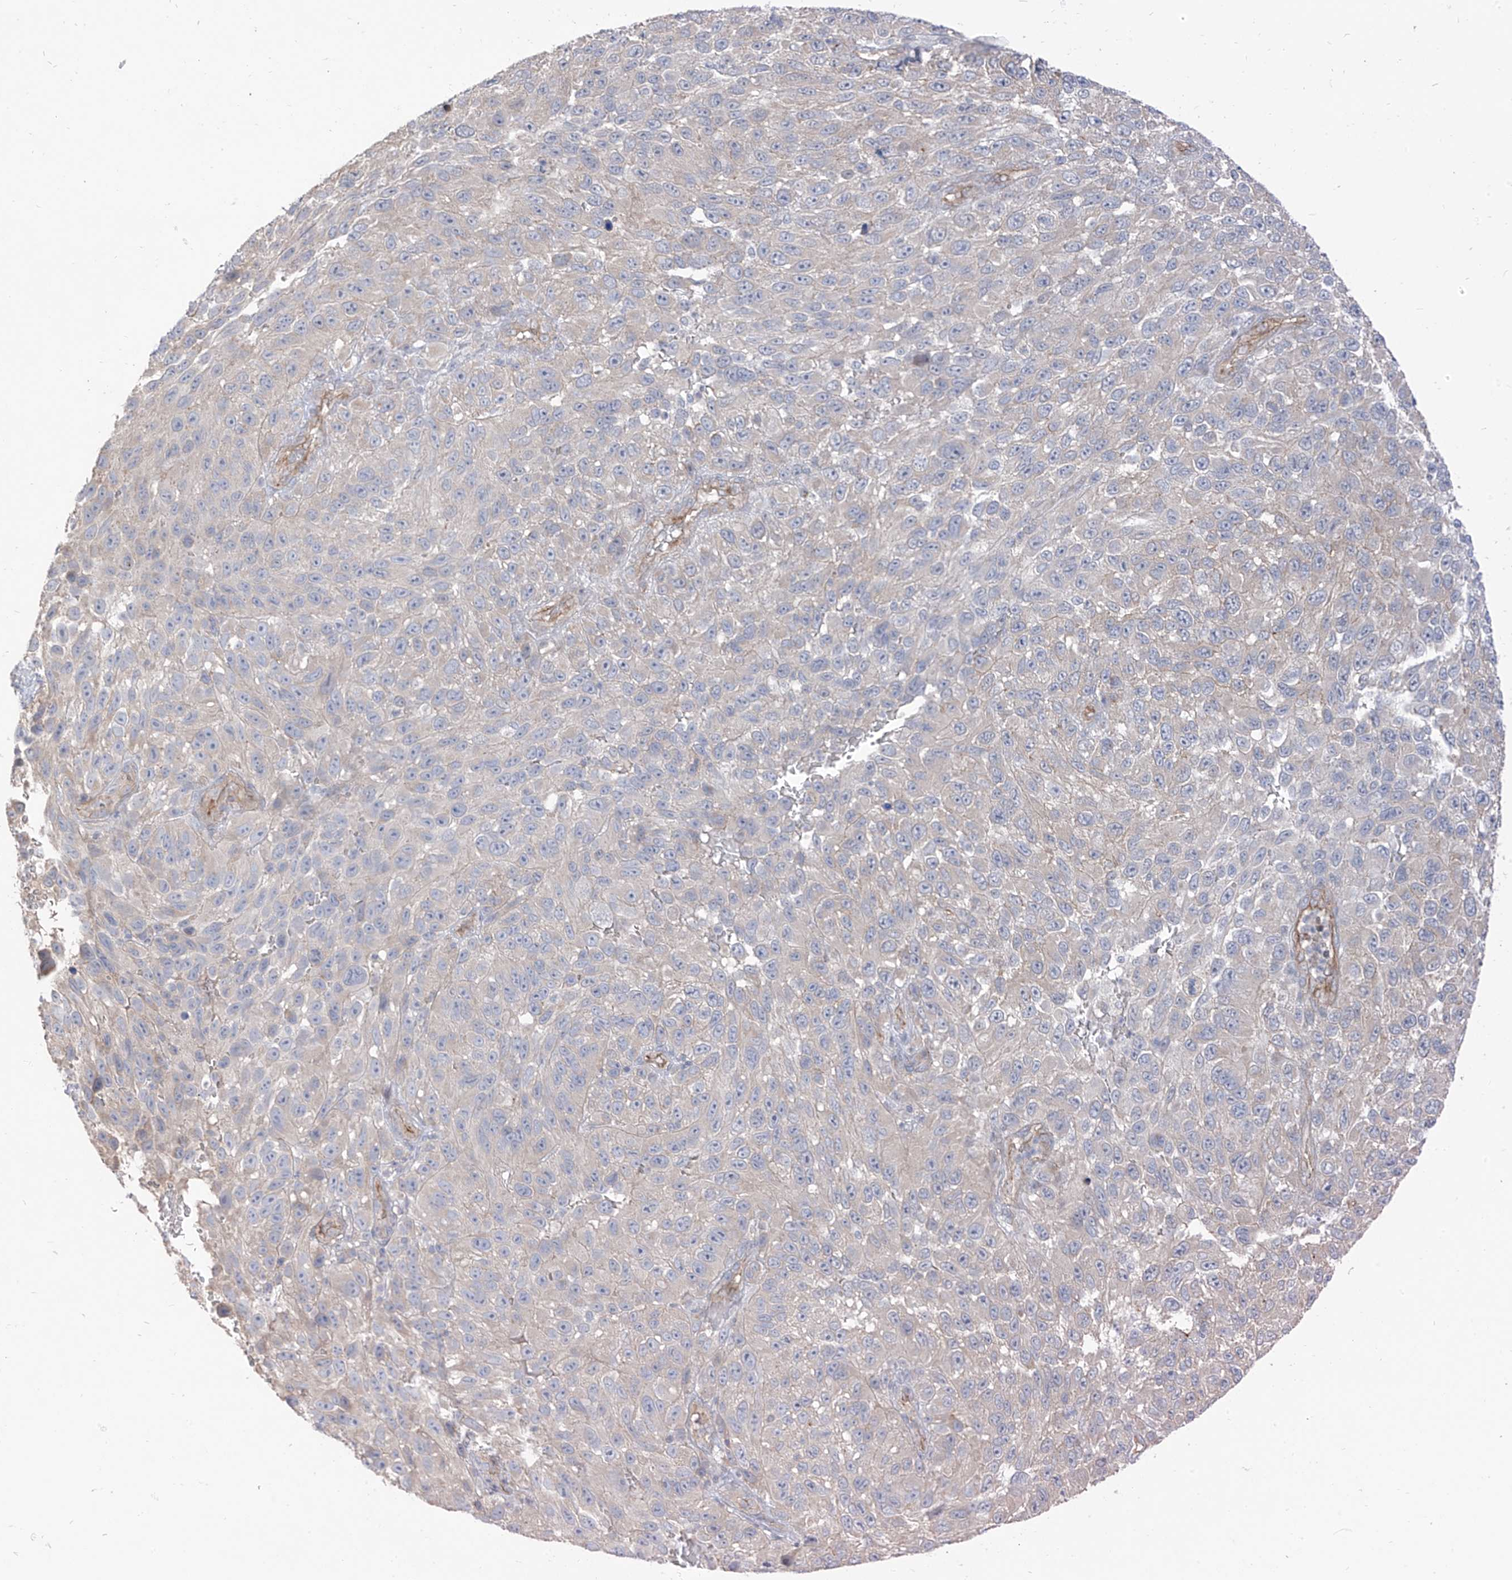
{"staining": {"intensity": "negative", "quantity": "none", "location": "none"}, "tissue": "melanoma", "cell_type": "Tumor cells", "image_type": "cancer", "snomed": [{"axis": "morphology", "description": "Malignant melanoma, NOS"}, {"axis": "topography", "description": "Skin"}], "caption": "The immunohistochemistry (IHC) histopathology image has no significant staining in tumor cells of malignant melanoma tissue.", "gene": "EPHX4", "patient": {"sex": "female", "age": 94}}